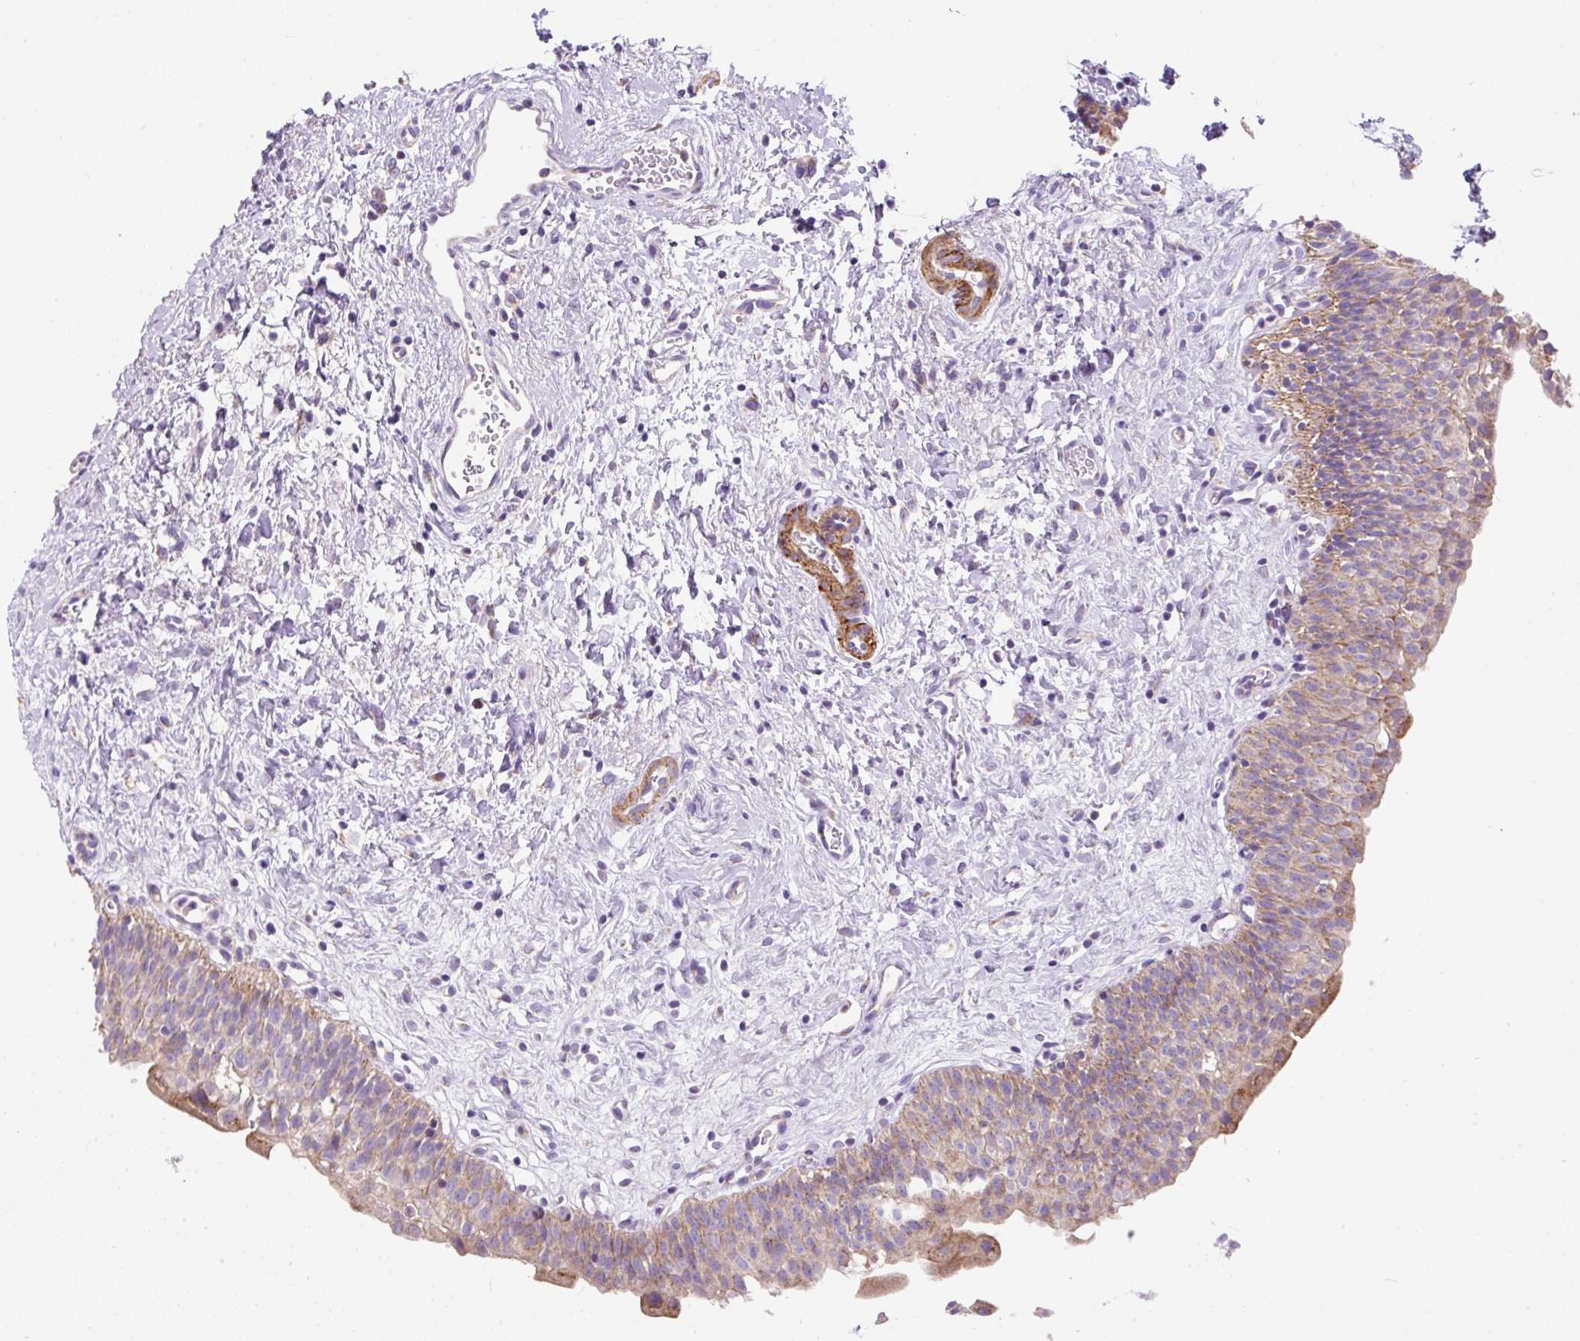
{"staining": {"intensity": "moderate", "quantity": "<25%", "location": "cytoplasmic/membranous"}, "tissue": "urinary bladder", "cell_type": "Urothelial cells", "image_type": "normal", "snomed": [{"axis": "morphology", "description": "Normal tissue, NOS"}, {"axis": "topography", "description": "Urinary bladder"}], "caption": "Protein staining demonstrates moderate cytoplasmic/membranous expression in approximately <25% of urothelial cells in unremarkable urinary bladder.", "gene": "SUSD5", "patient": {"sex": "male", "age": 51}}